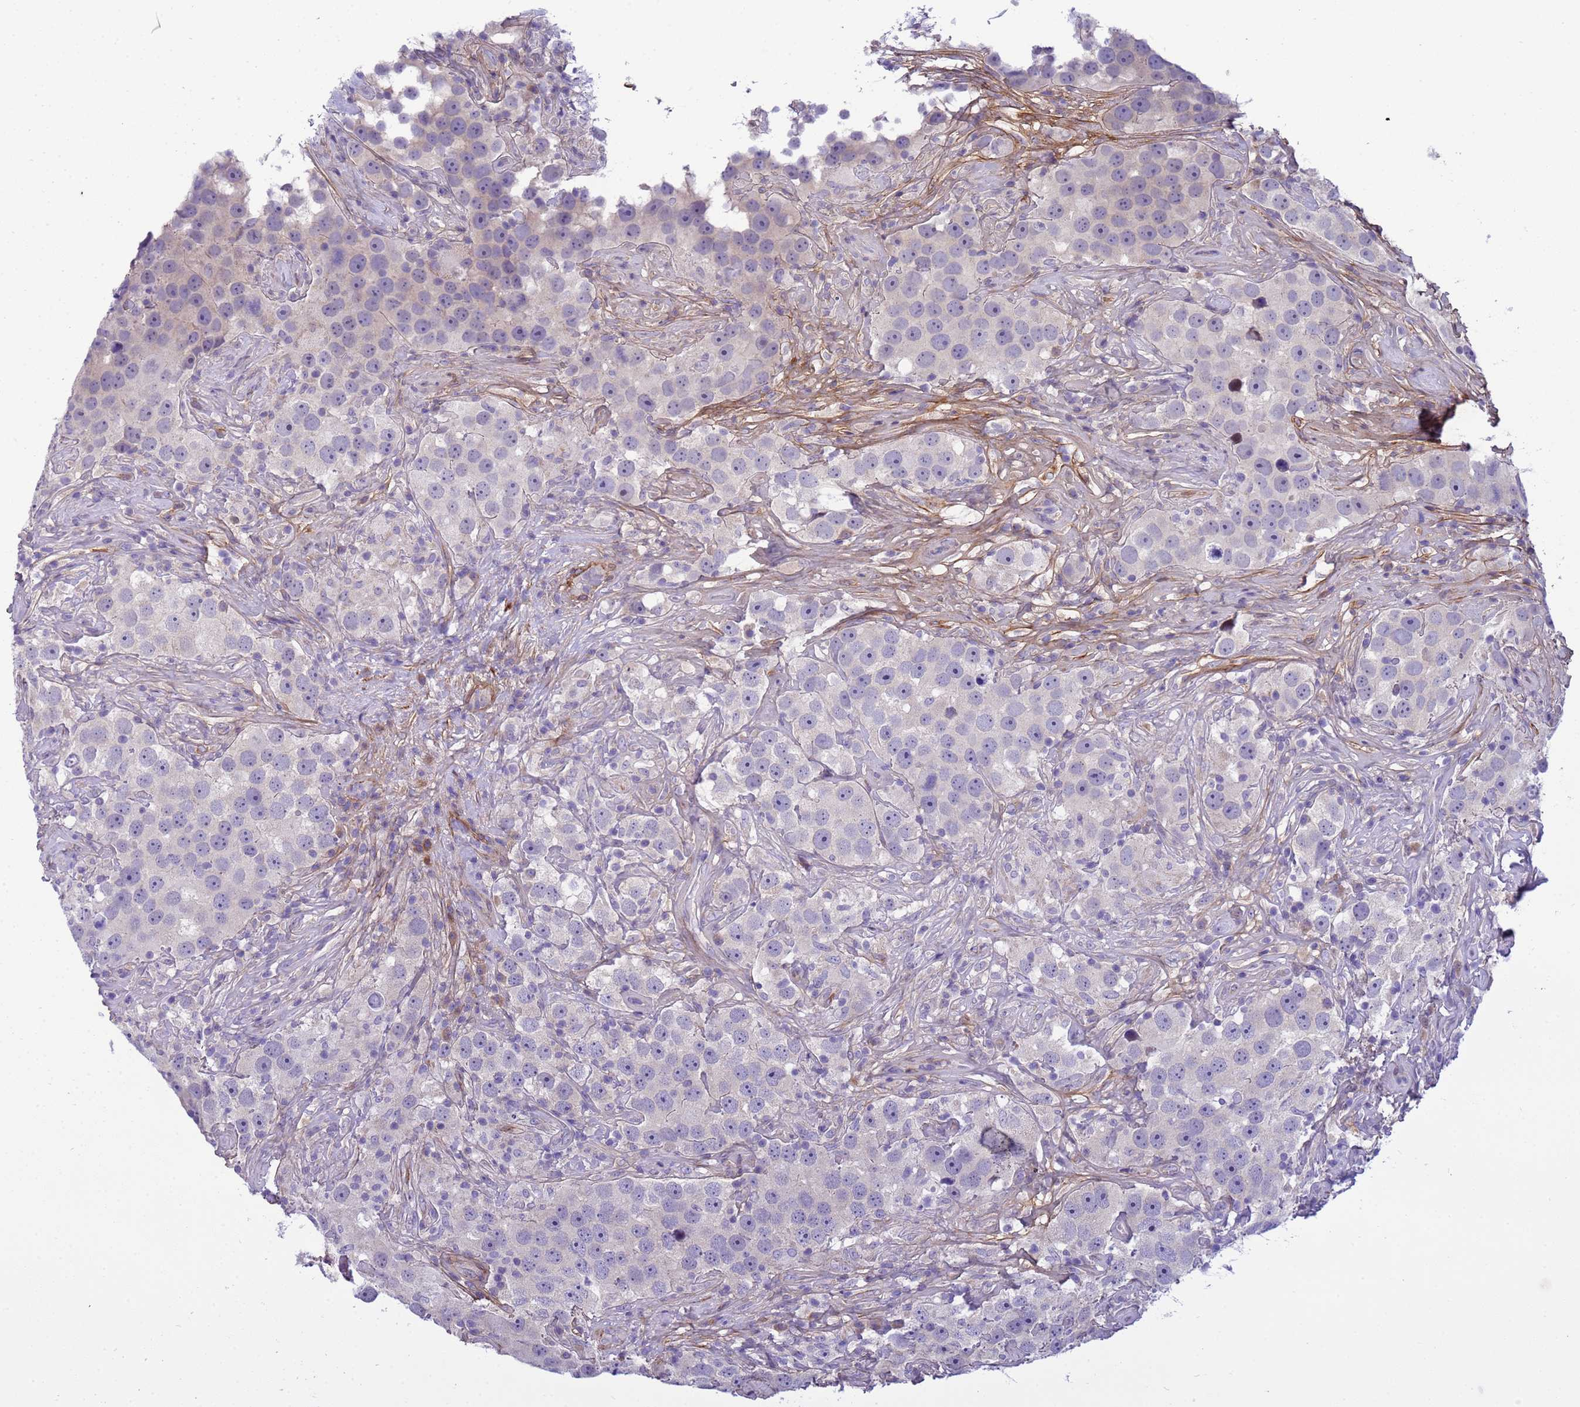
{"staining": {"intensity": "negative", "quantity": "none", "location": "none"}, "tissue": "testis cancer", "cell_type": "Tumor cells", "image_type": "cancer", "snomed": [{"axis": "morphology", "description": "Seminoma, NOS"}, {"axis": "topography", "description": "Testis"}], "caption": "Immunohistochemistry of testis cancer (seminoma) demonstrates no staining in tumor cells. (IHC, brightfield microscopy, high magnification).", "gene": "P2RX7", "patient": {"sex": "male", "age": 49}}